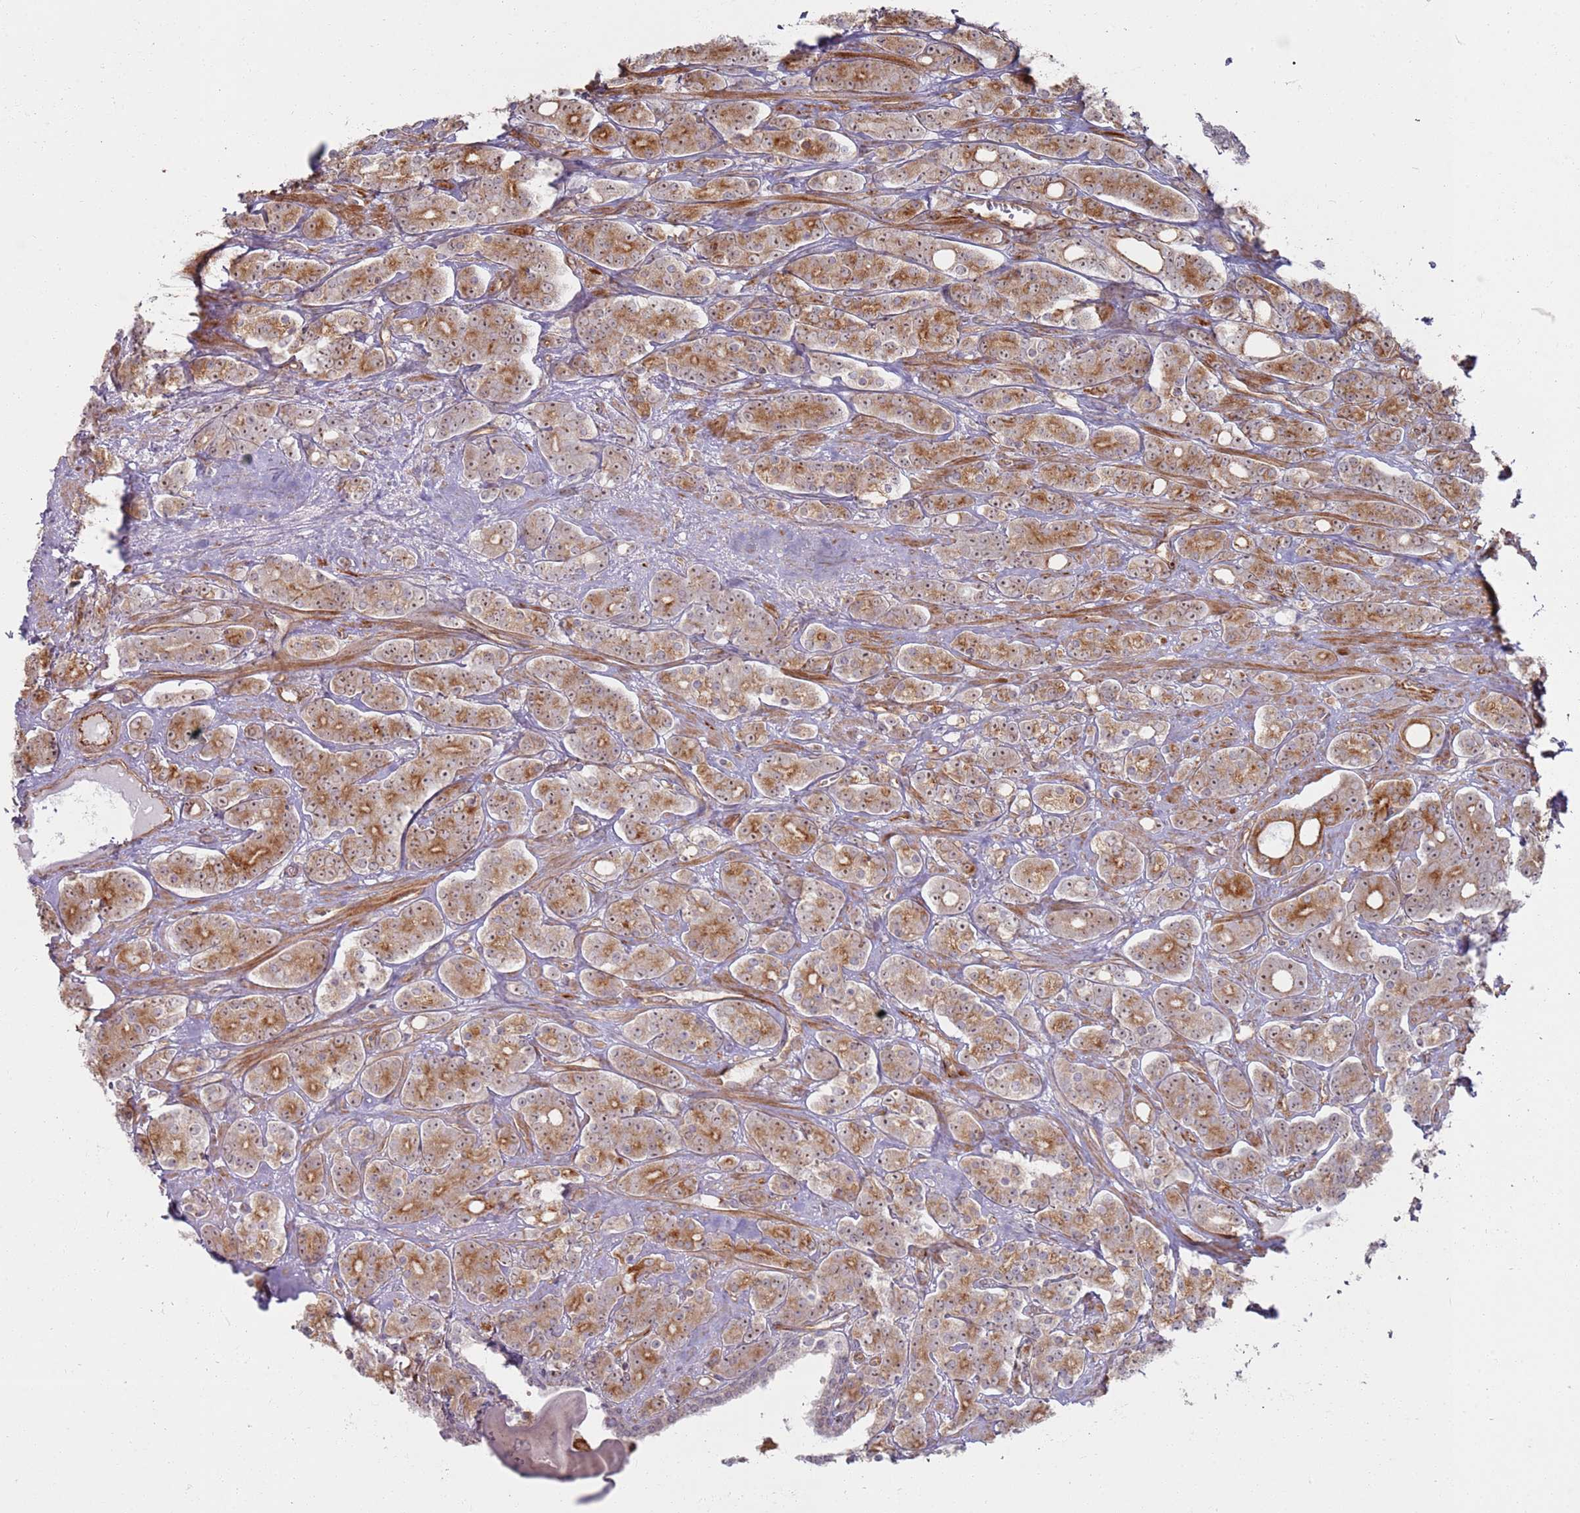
{"staining": {"intensity": "moderate", "quantity": ">75%", "location": "cytoplasmic/membranous,nuclear"}, "tissue": "prostate cancer", "cell_type": "Tumor cells", "image_type": "cancer", "snomed": [{"axis": "morphology", "description": "Adenocarcinoma, High grade"}, {"axis": "topography", "description": "Prostate"}], "caption": "A brown stain shows moderate cytoplasmic/membranous and nuclear staining of a protein in prostate cancer (adenocarcinoma (high-grade)) tumor cells.", "gene": "PHF21A", "patient": {"sex": "male", "age": 62}}